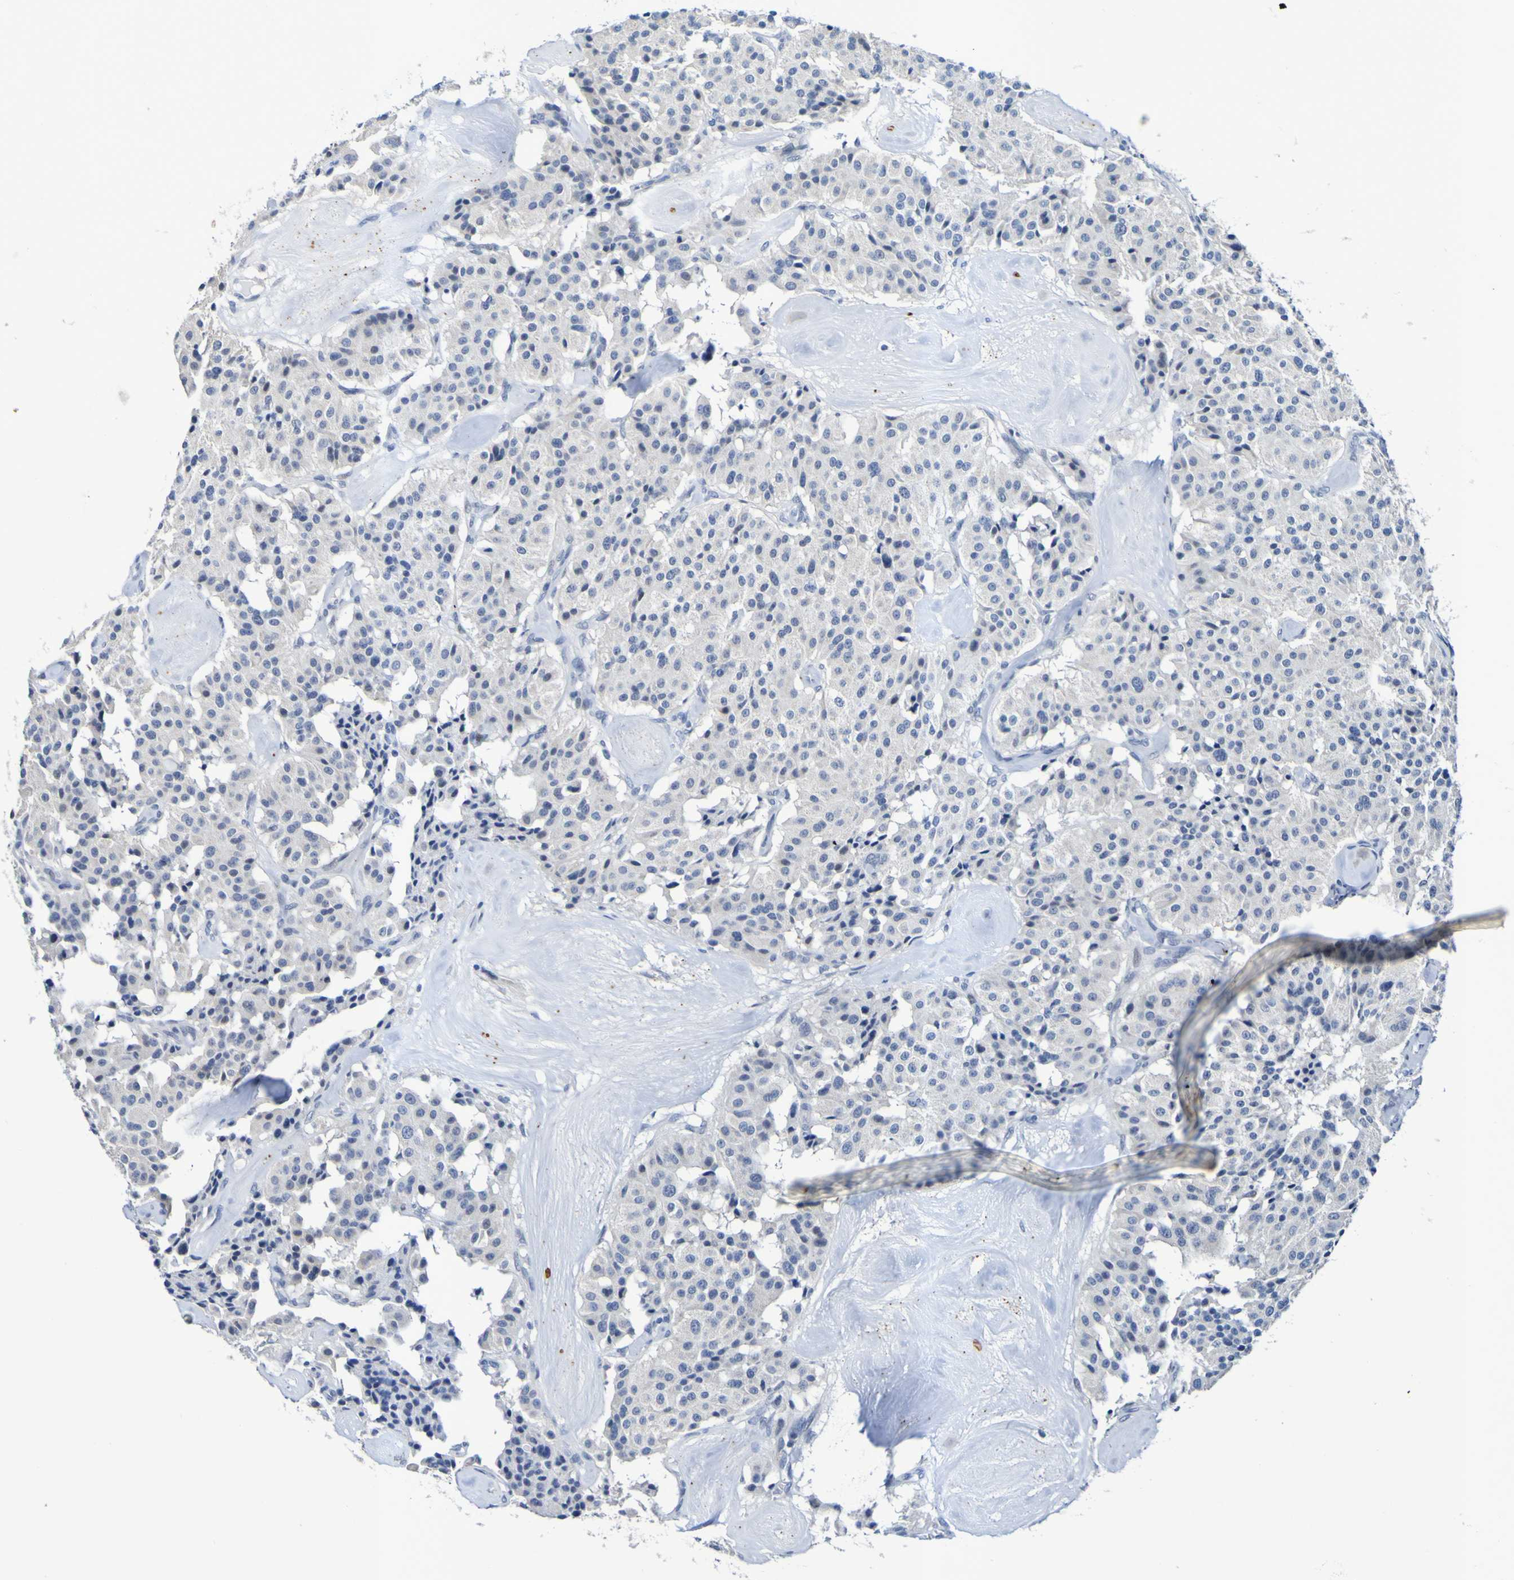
{"staining": {"intensity": "negative", "quantity": "none", "location": "none"}, "tissue": "carcinoid", "cell_type": "Tumor cells", "image_type": "cancer", "snomed": [{"axis": "morphology", "description": "Carcinoid, malignant, NOS"}, {"axis": "topography", "description": "Lung"}], "caption": "Carcinoid was stained to show a protein in brown. There is no significant positivity in tumor cells. (Immunohistochemistry (ihc), brightfield microscopy, high magnification).", "gene": "VMA21", "patient": {"sex": "male", "age": 30}}